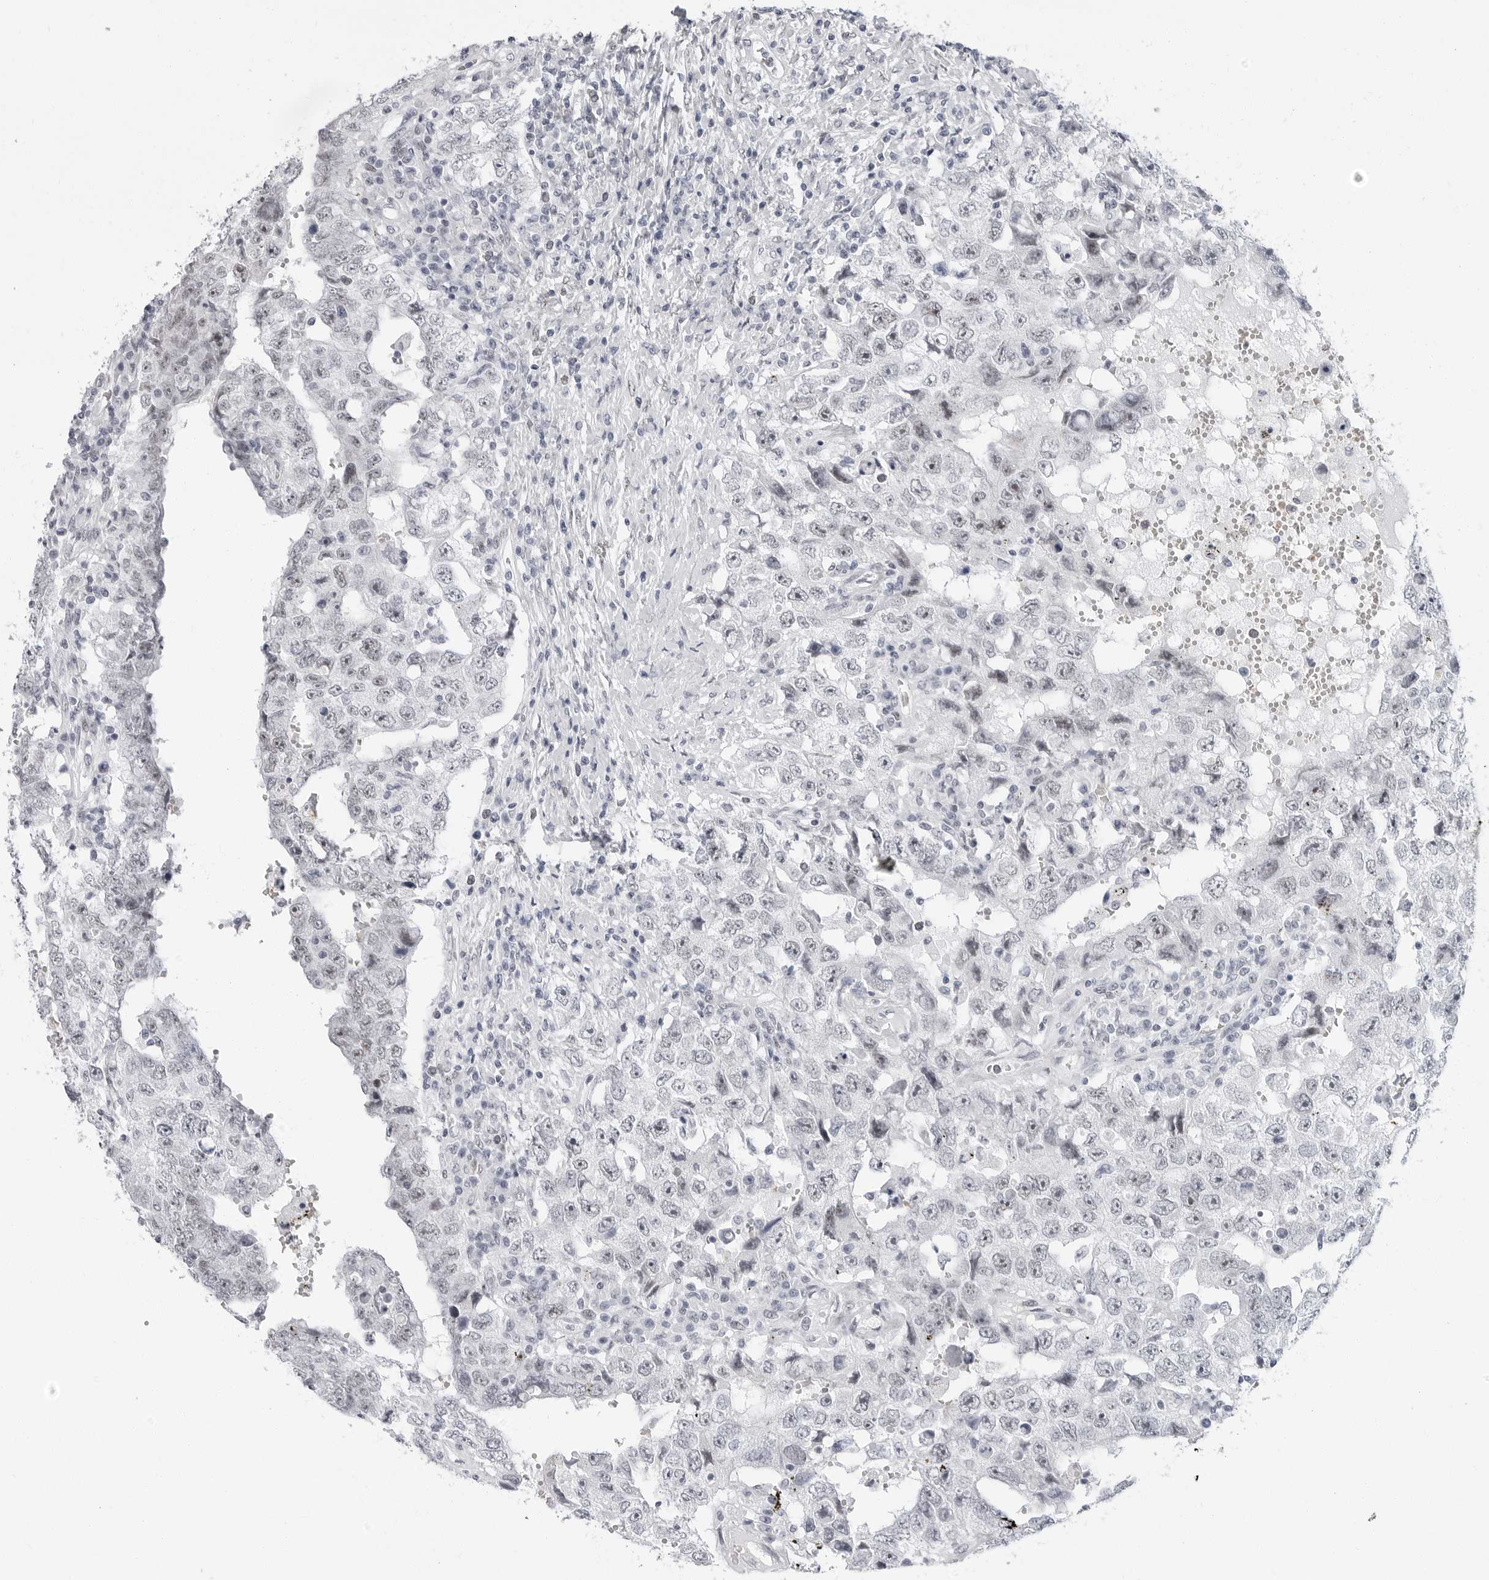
{"staining": {"intensity": "negative", "quantity": "none", "location": "none"}, "tissue": "testis cancer", "cell_type": "Tumor cells", "image_type": "cancer", "snomed": [{"axis": "morphology", "description": "Carcinoma, Embryonal, NOS"}, {"axis": "topography", "description": "Testis"}], "caption": "Immunohistochemistry micrograph of neoplastic tissue: human testis embryonal carcinoma stained with DAB exhibits no significant protein positivity in tumor cells.", "gene": "VEZF1", "patient": {"sex": "male", "age": 26}}